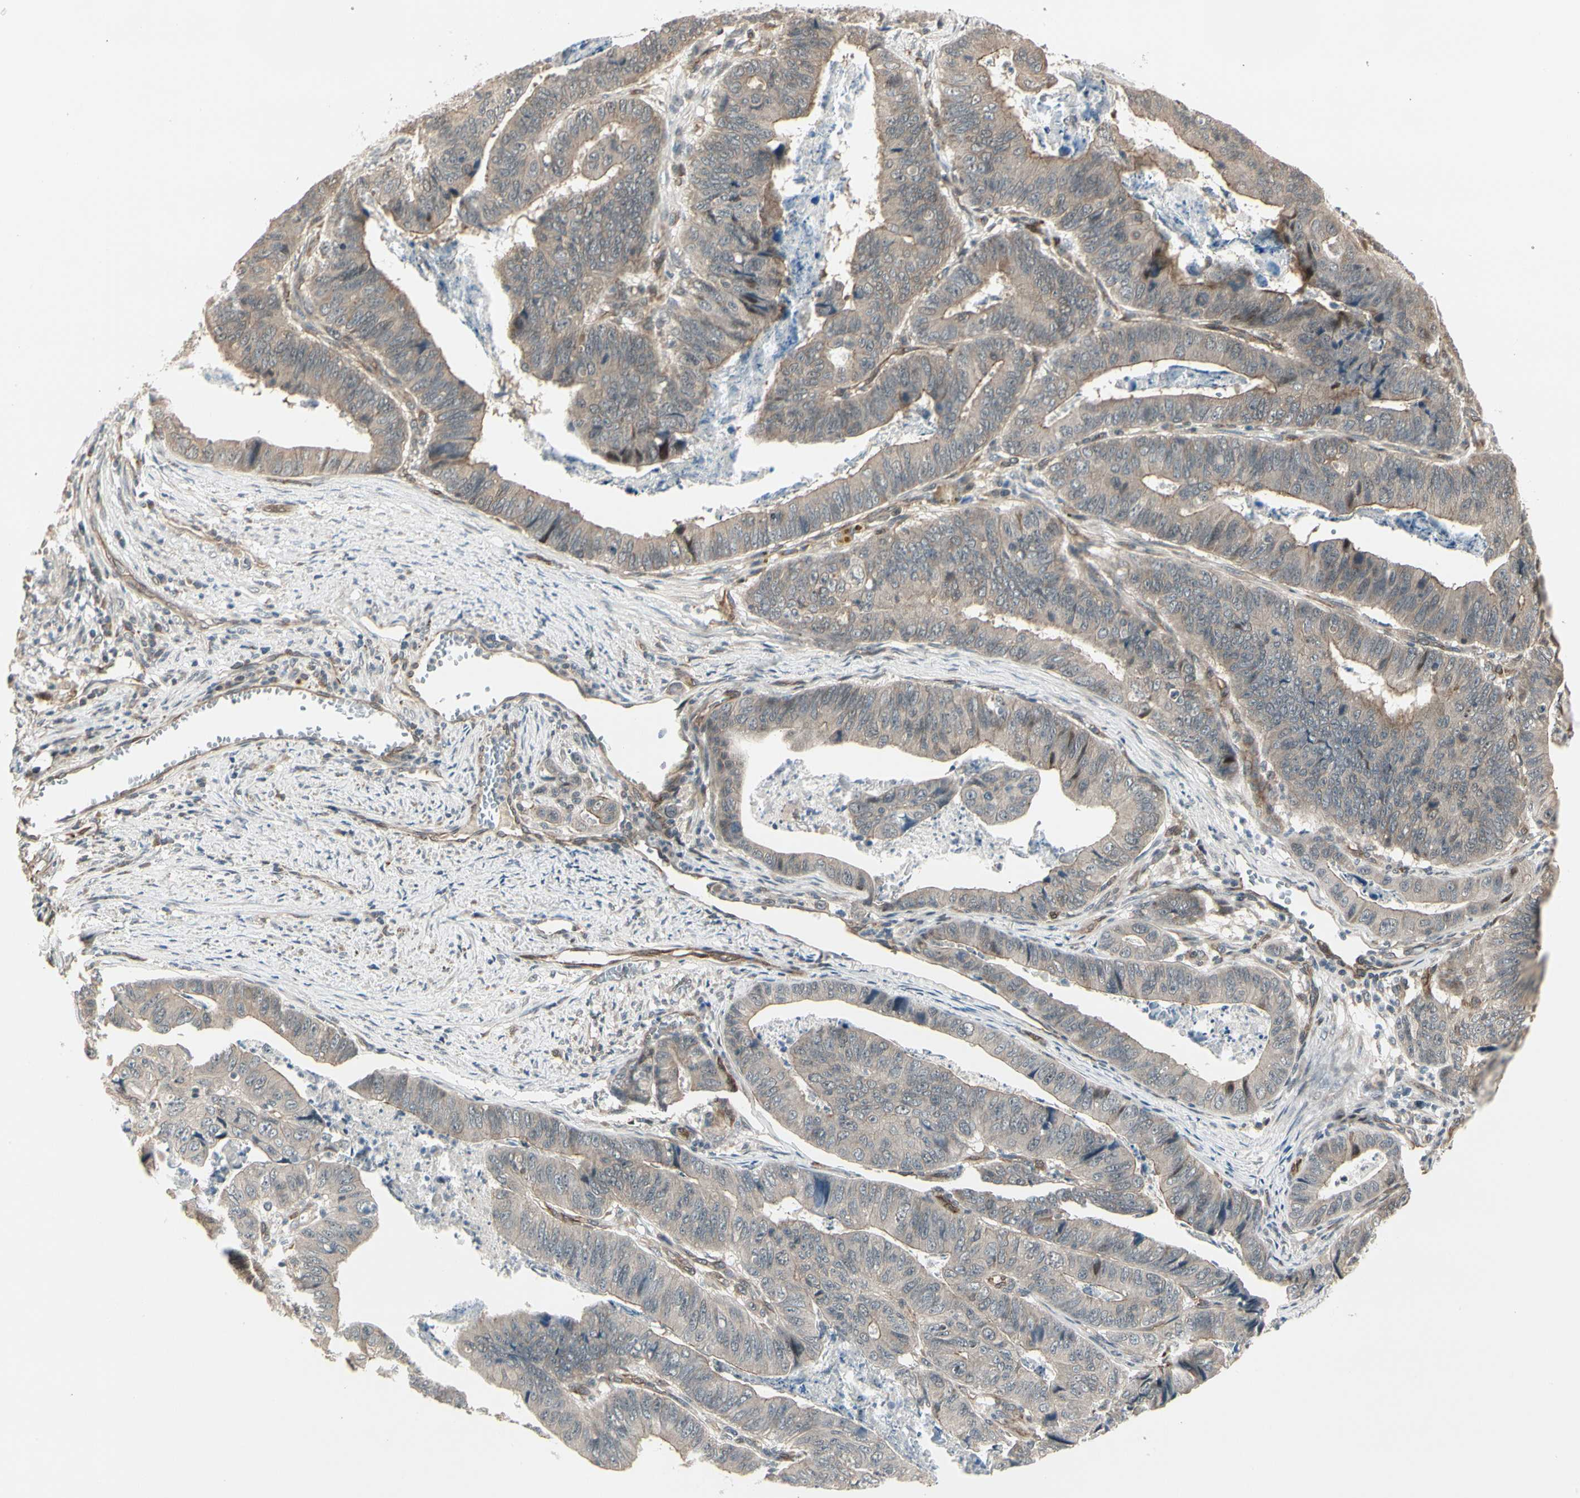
{"staining": {"intensity": "weak", "quantity": ">75%", "location": "cytoplasmic/membranous"}, "tissue": "stomach cancer", "cell_type": "Tumor cells", "image_type": "cancer", "snomed": [{"axis": "morphology", "description": "Adenocarcinoma, NOS"}, {"axis": "topography", "description": "Stomach, lower"}], "caption": "Stomach cancer stained for a protein exhibits weak cytoplasmic/membranous positivity in tumor cells.", "gene": "SVBP", "patient": {"sex": "male", "age": 77}}